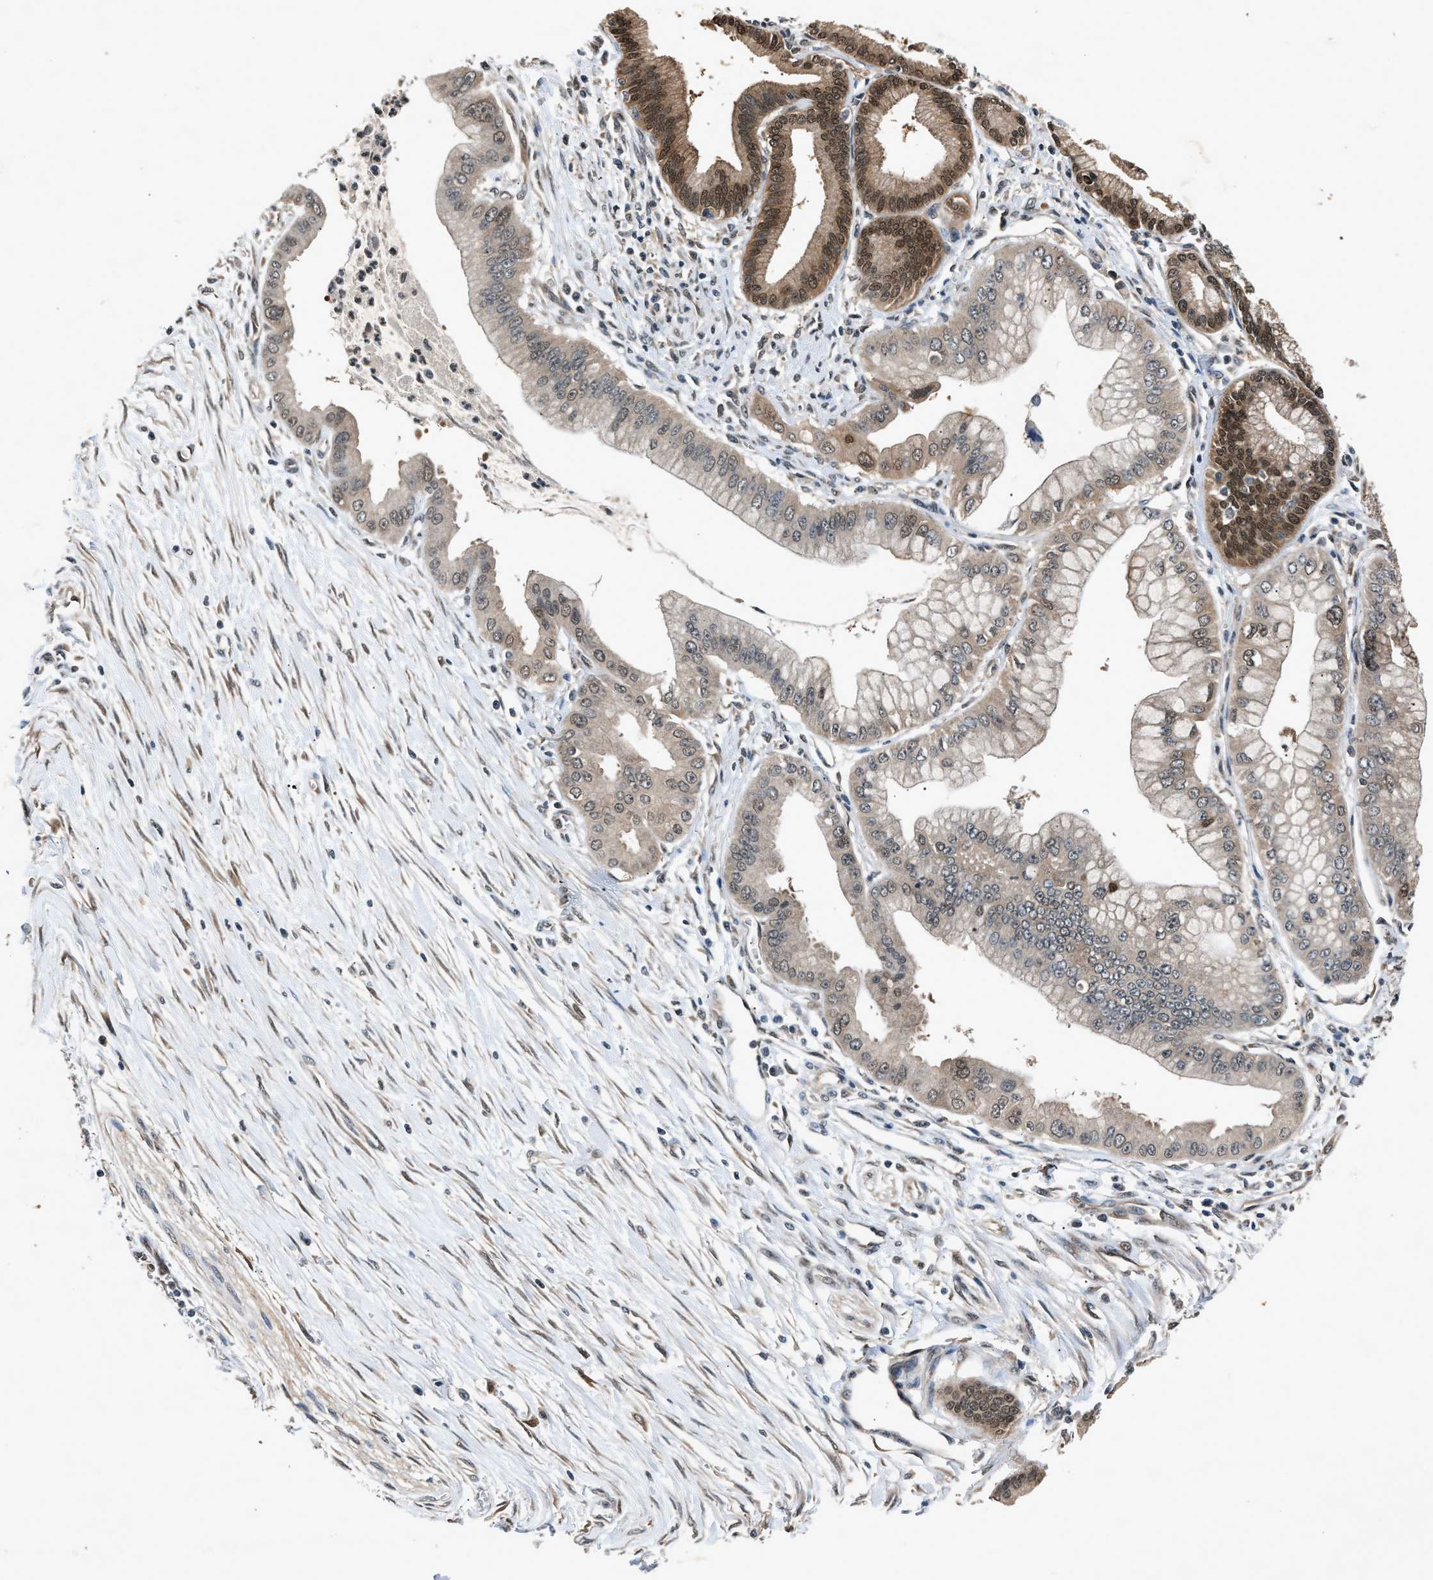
{"staining": {"intensity": "moderate", "quantity": "25%-75%", "location": "cytoplasmic/membranous,nuclear"}, "tissue": "pancreatic cancer", "cell_type": "Tumor cells", "image_type": "cancer", "snomed": [{"axis": "morphology", "description": "Adenocarcinoma, NOS"}, {"axis": "topography", "description": "Pancreas"}], "caption": "Immunohistochemistry image of neoplastic tissue: human adenocarcinoma (pancreatic) stained using immunohistochemistry displays medium levels of moderate protein expression localized specifically in the cytoplasmic/membranous and nuclear of tumor cells, appearing as a cytoplasmic/membranous and nuclear brown color.", "gene": "TP53I3", "patient": {"sex": "male", "age": 59}}